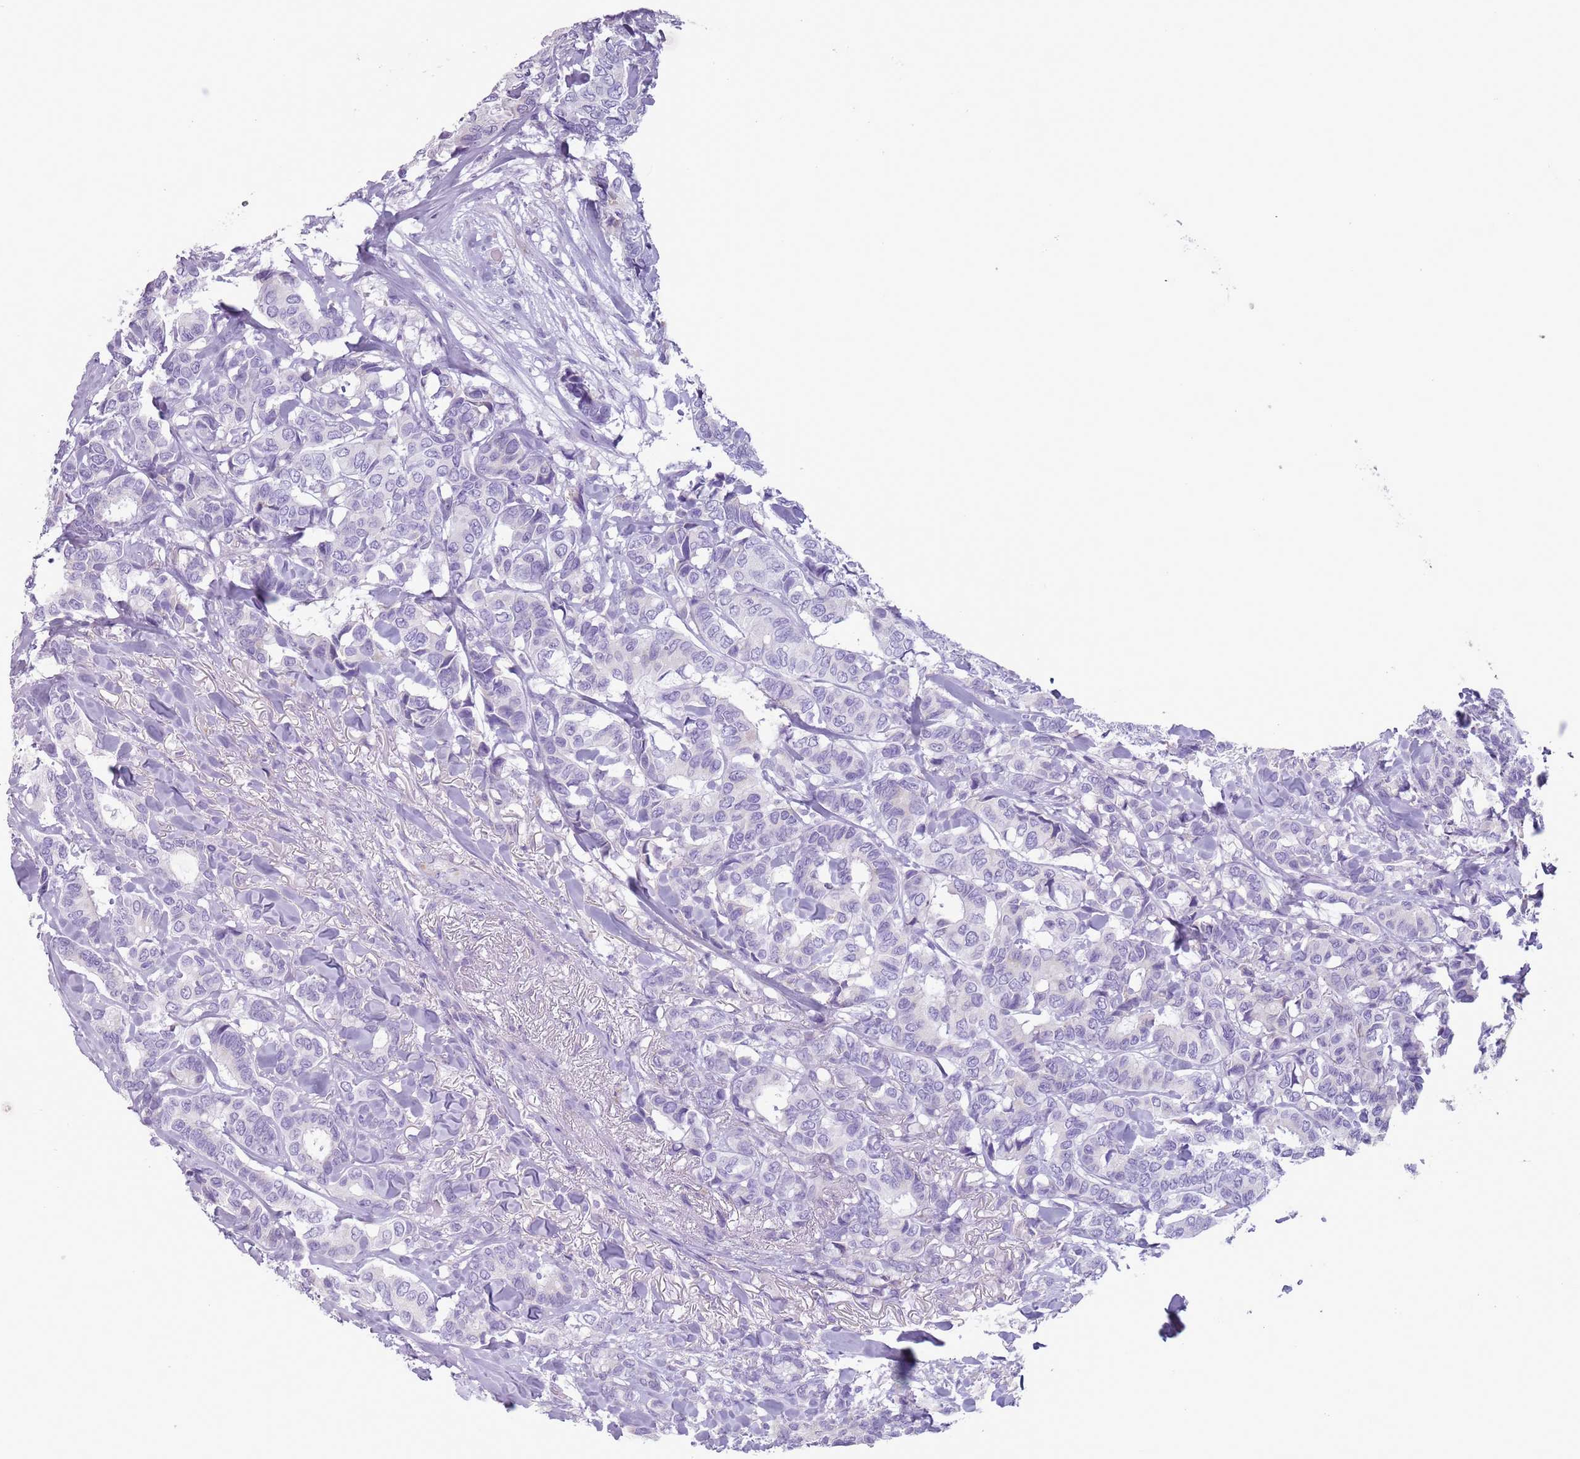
{"staining": {"intensity": "negative", "quantity": "none", "location": "none"}, "tissue": "breast cancer", "cell_type": "Tumor cells", "image_type": "cancer", "snomed": [{"axis": "morphology", "description": "Duct carcinoma"}, {"axis": "topography", "description": "Breast"}], "caption": "Breast intraductal carcinoma was stained to show a protein in brown. There is no significant staining in tumor cells.", "gene": "HYOU1", "patient": {"sex": "female", "age": 87}}